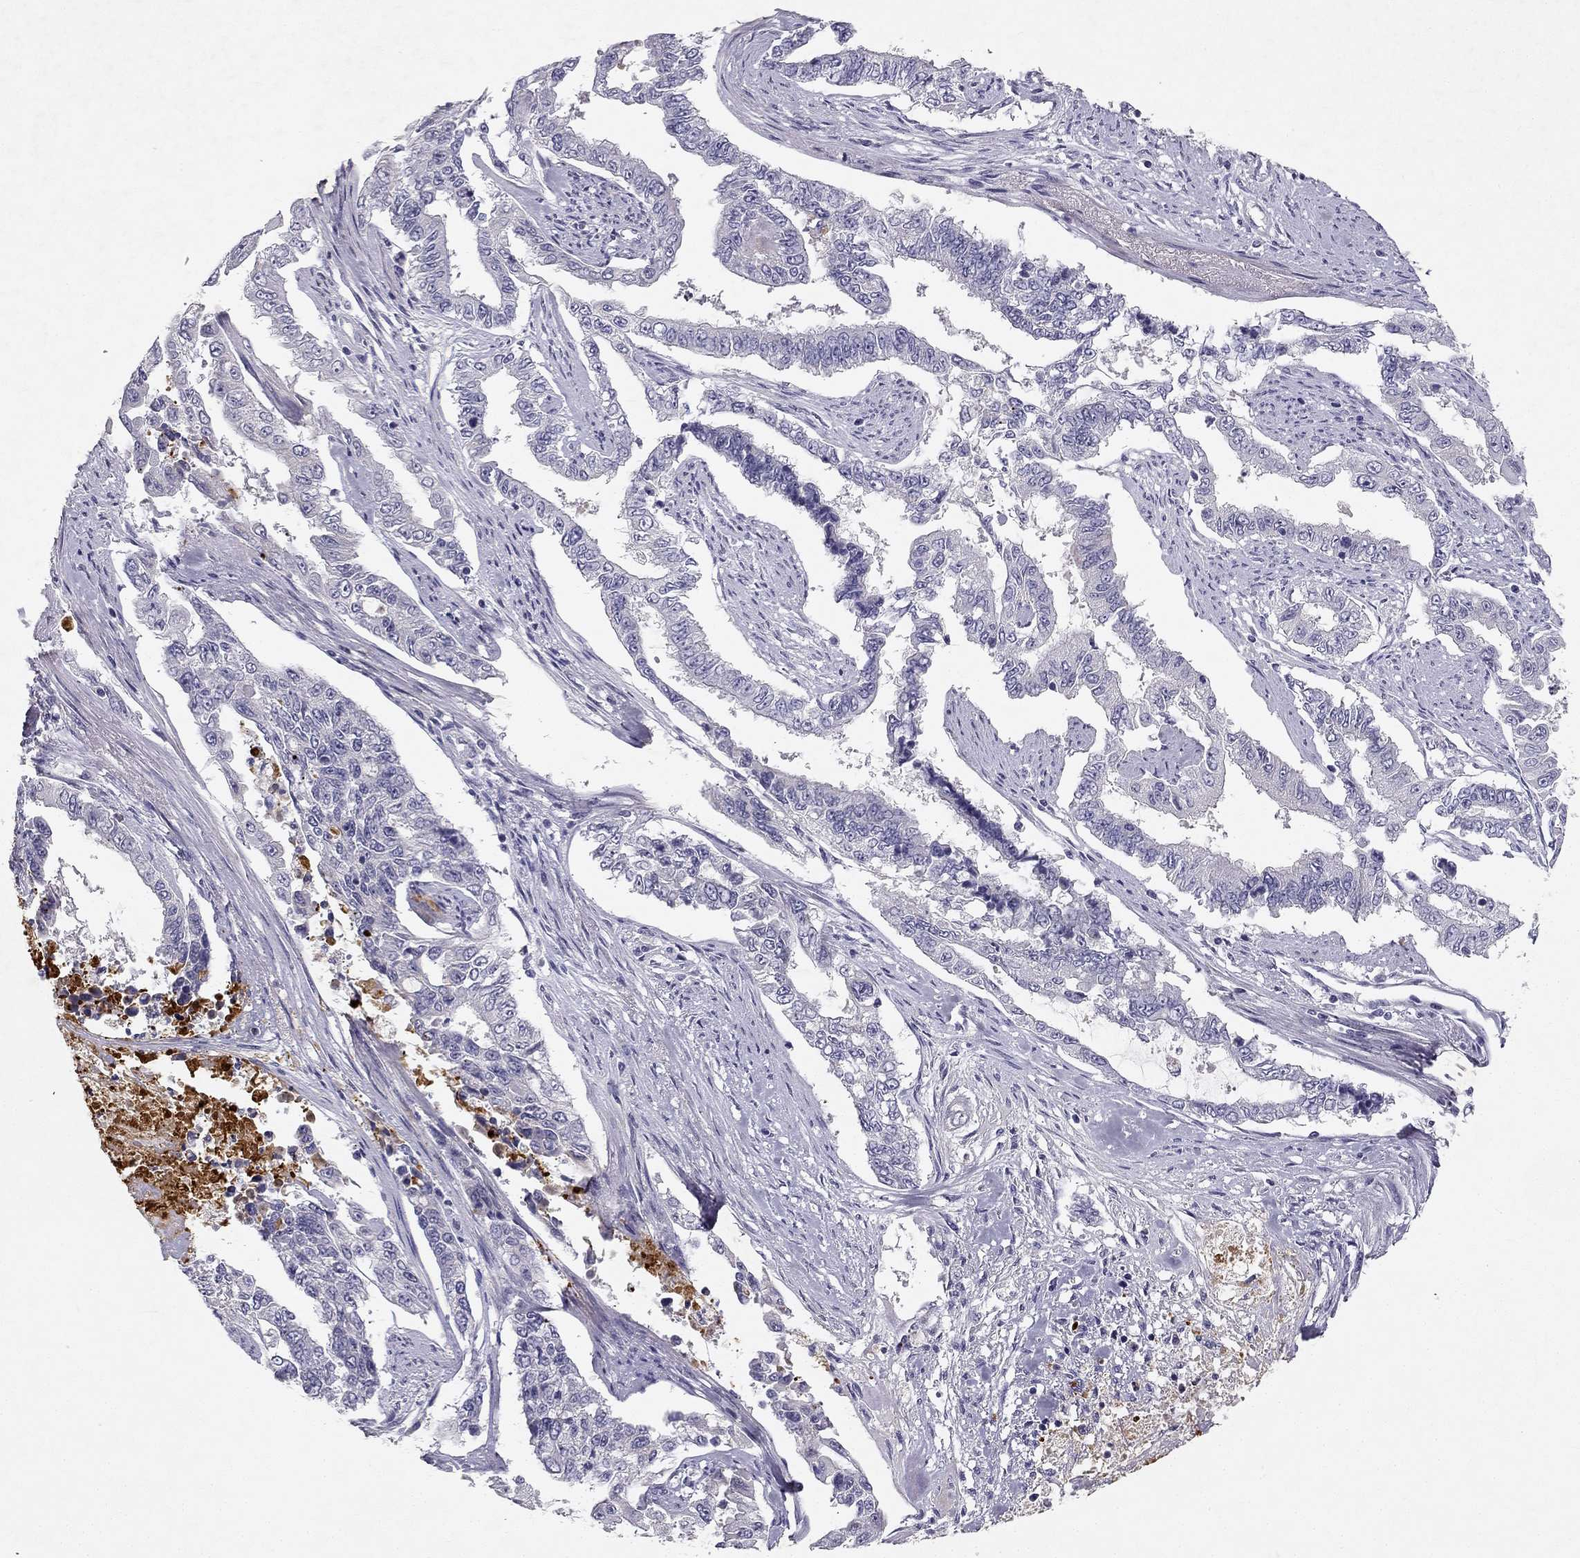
{"staining": {"intensity": "negative", "quantity": "none", "location": "none"}, "tissue": "endometrial cancer", "cell_type": "Tumor cells", "image_type": "cancer", "snomed": [{"axis": "morphology", "description": "Adenocarcinoma, NOS"}, {"axis": "topography", "description": "Uterus"}], "caption": "The immunohistochemistry (IHC) histopathology image has no significant positivity in tumor cells of adenocarcinoma (endometrial) tissue. (DAB (3,3'-diaminobenzidine) IHC with hematoxylin counter stain).", "gene": "SLC6A4", "patient": {"sex": "female", "age": 59}}